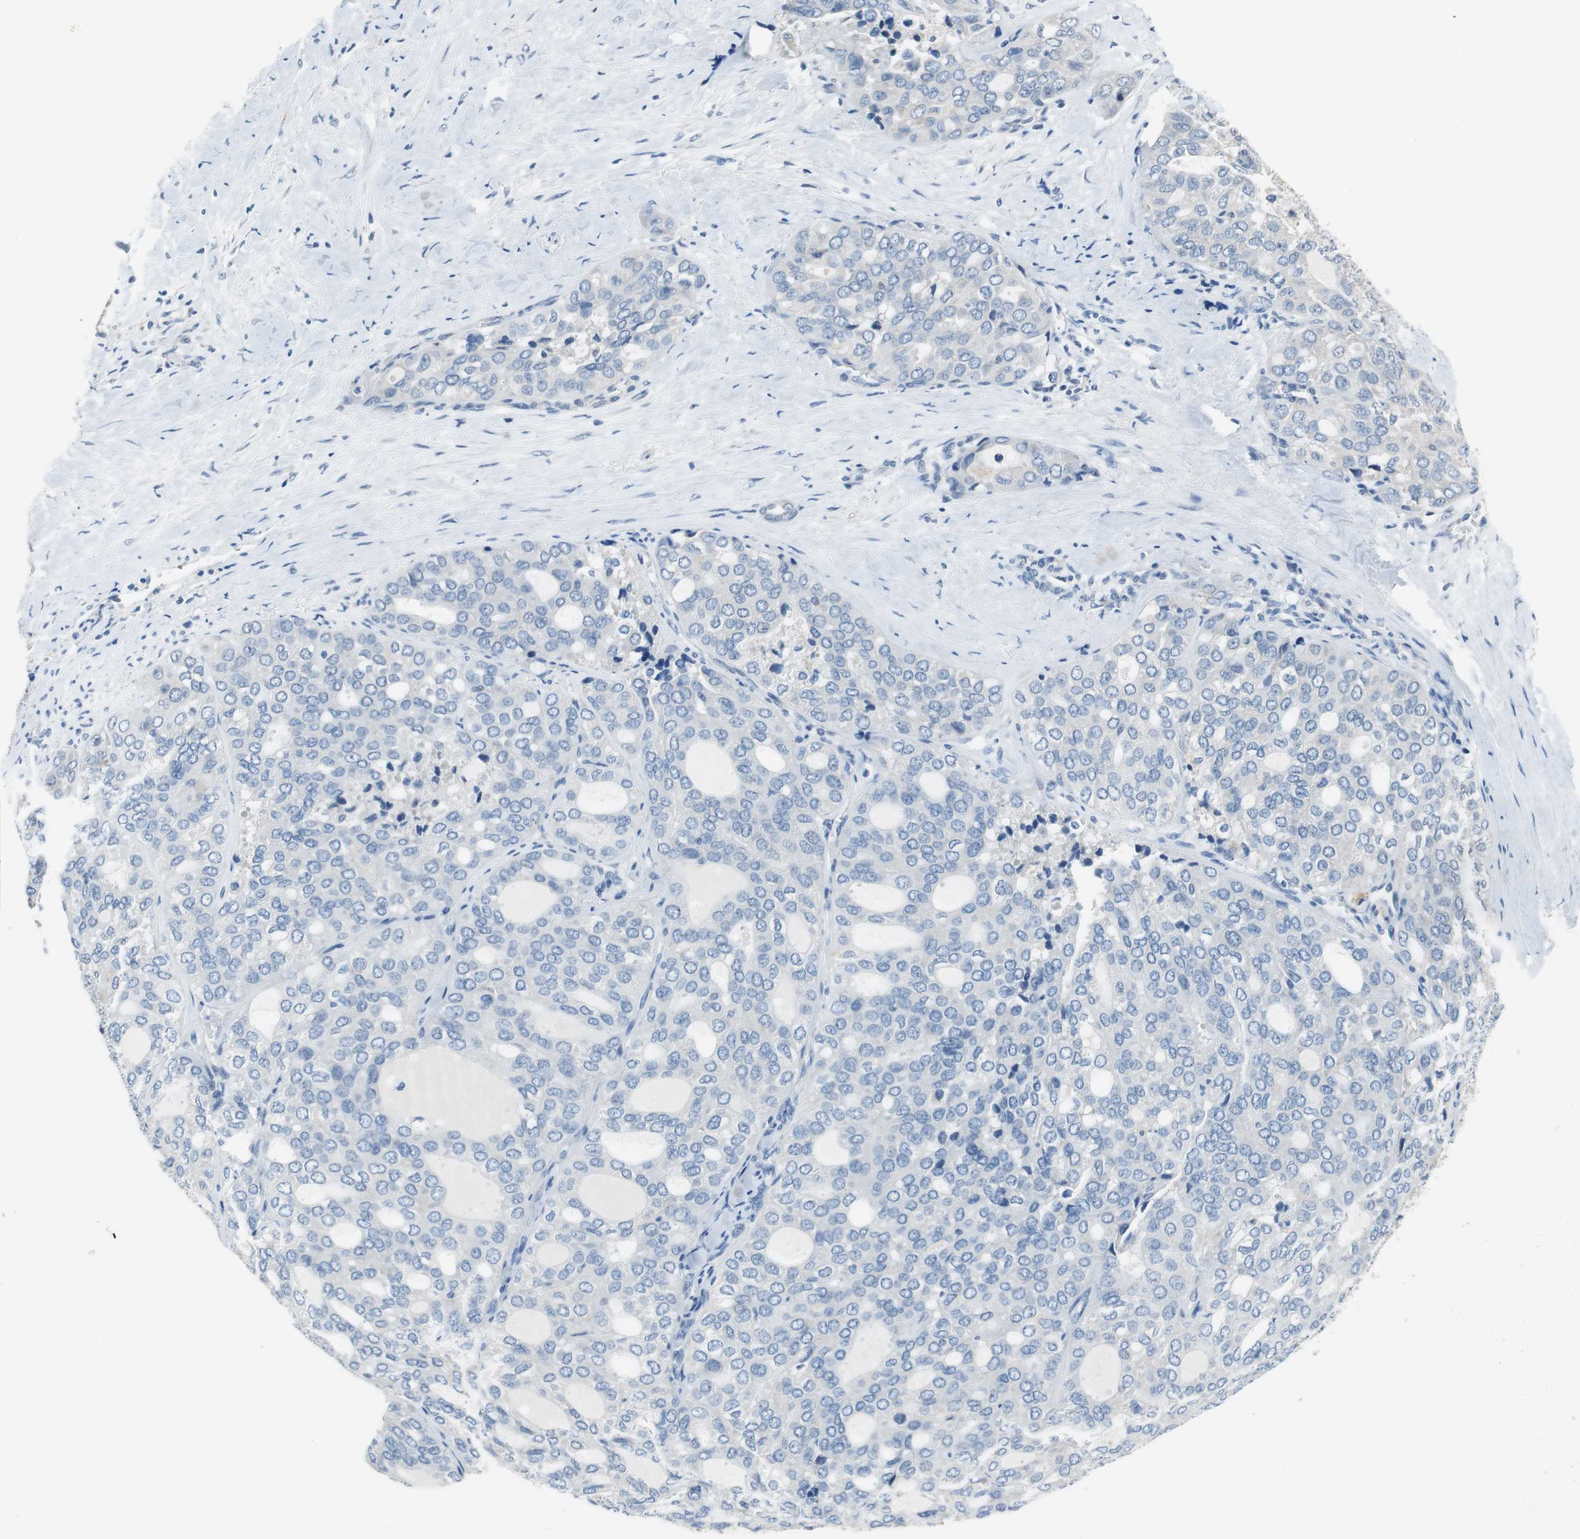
{"staining": {"intensity": "negative", "quantity": "none", "location": "none"}, "tissue": "thyroid cancer", "cell_type": "Tumor cells", "image_type": "cancer", "snomed": [{"axis": "morphology", "description": "Follicular adenoma carcinoma, NOS"}, {"axis": "topography", "description": "Thyroid gland"}], "caption": "IHC photomicrograph of thyroid cancer stained for a protein (brown), which displays no staining in tumor cells.", "gene": "ALDH4A1", "patient": {"sex": "male", "age": 75}}